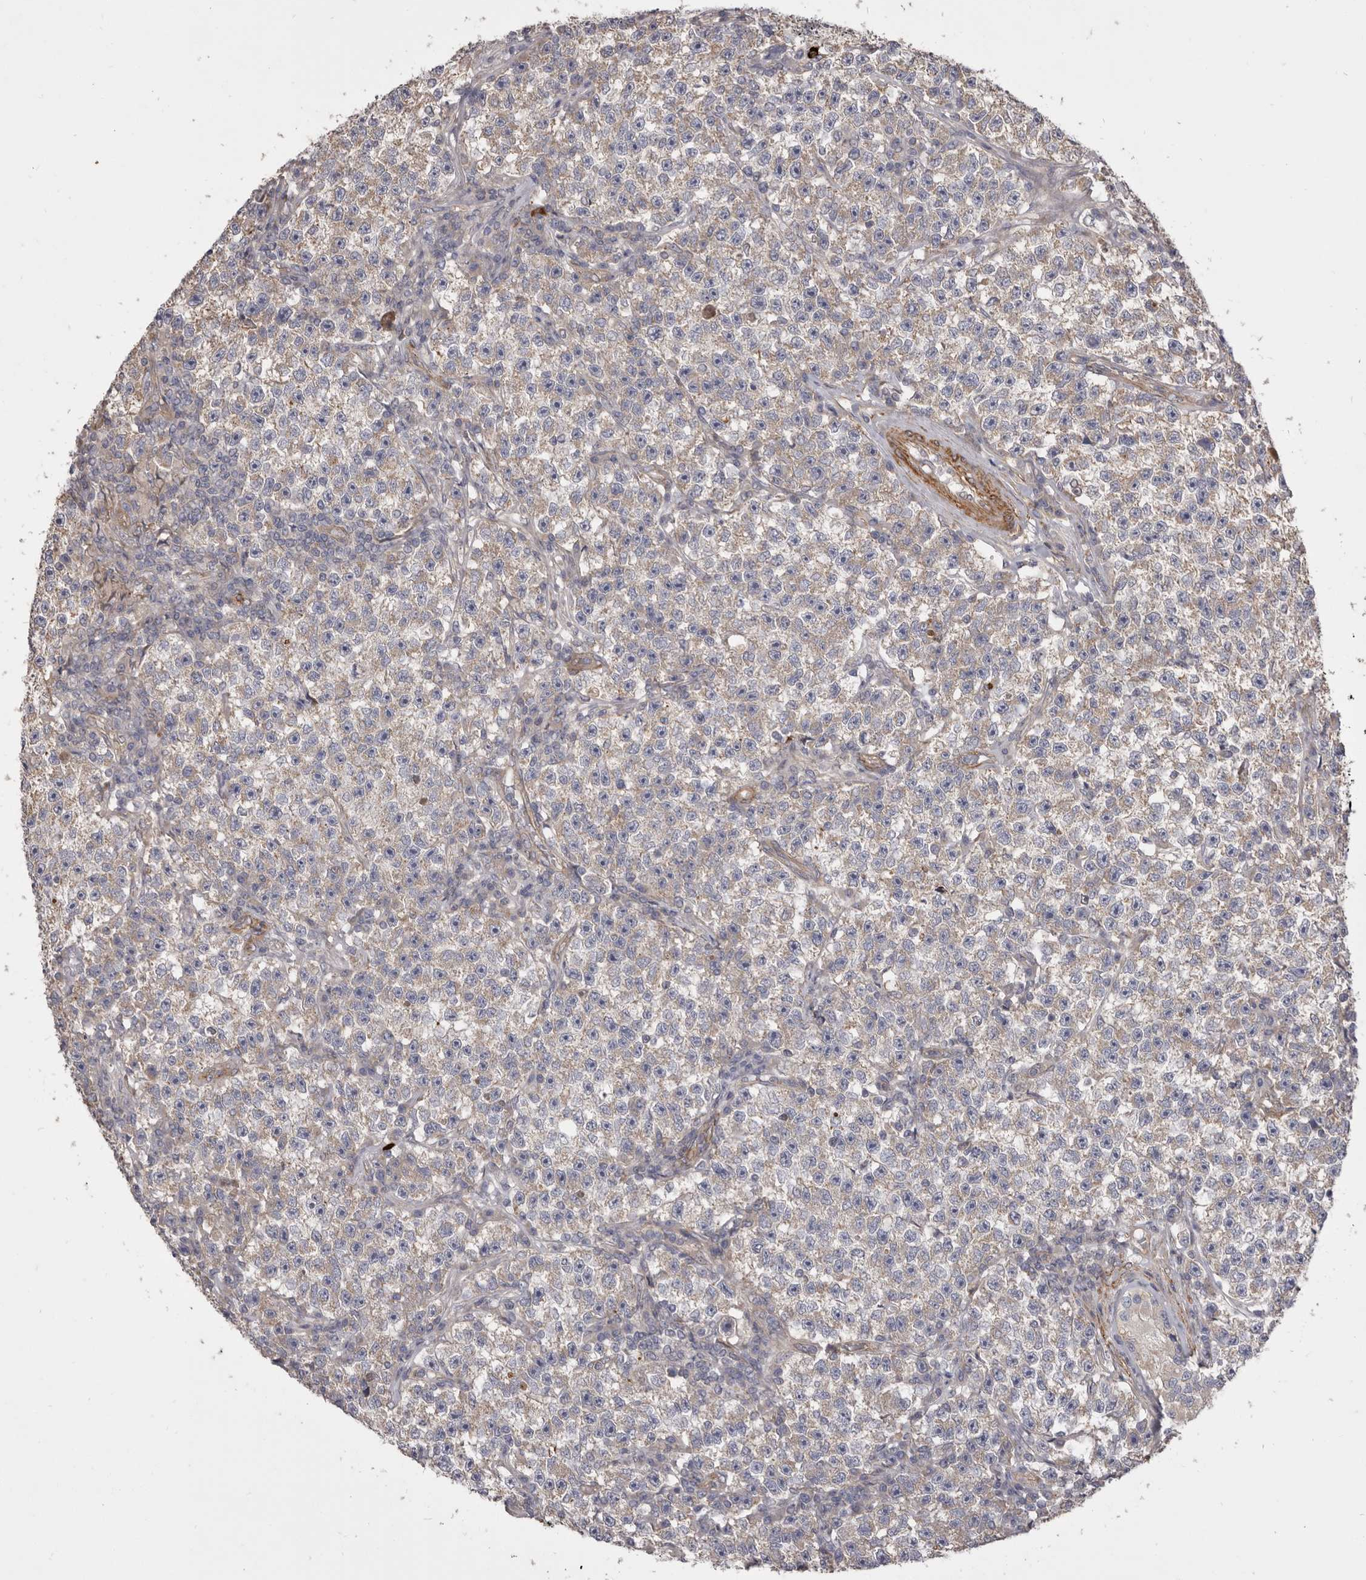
{"staining": {"intensity": "negative", "quantity": "none", "location": "none"}, "tissue": "testis cancer", "cell_type": "Tumor cells", "image_type": "cancer", "snomed": [{"axis": "morphology", "description": "Seminoma, NOS"}, {"axis": "topography", "description": "Testis"}], "caption": "High magnification brightfield microscopy of testis cancer stained with DAB (brown) and counterstained with hematoxylin (blue): tumor cells show no significant positivity.", "gene": "VPS45", "patient": {"sex": "male", "age": 22}}